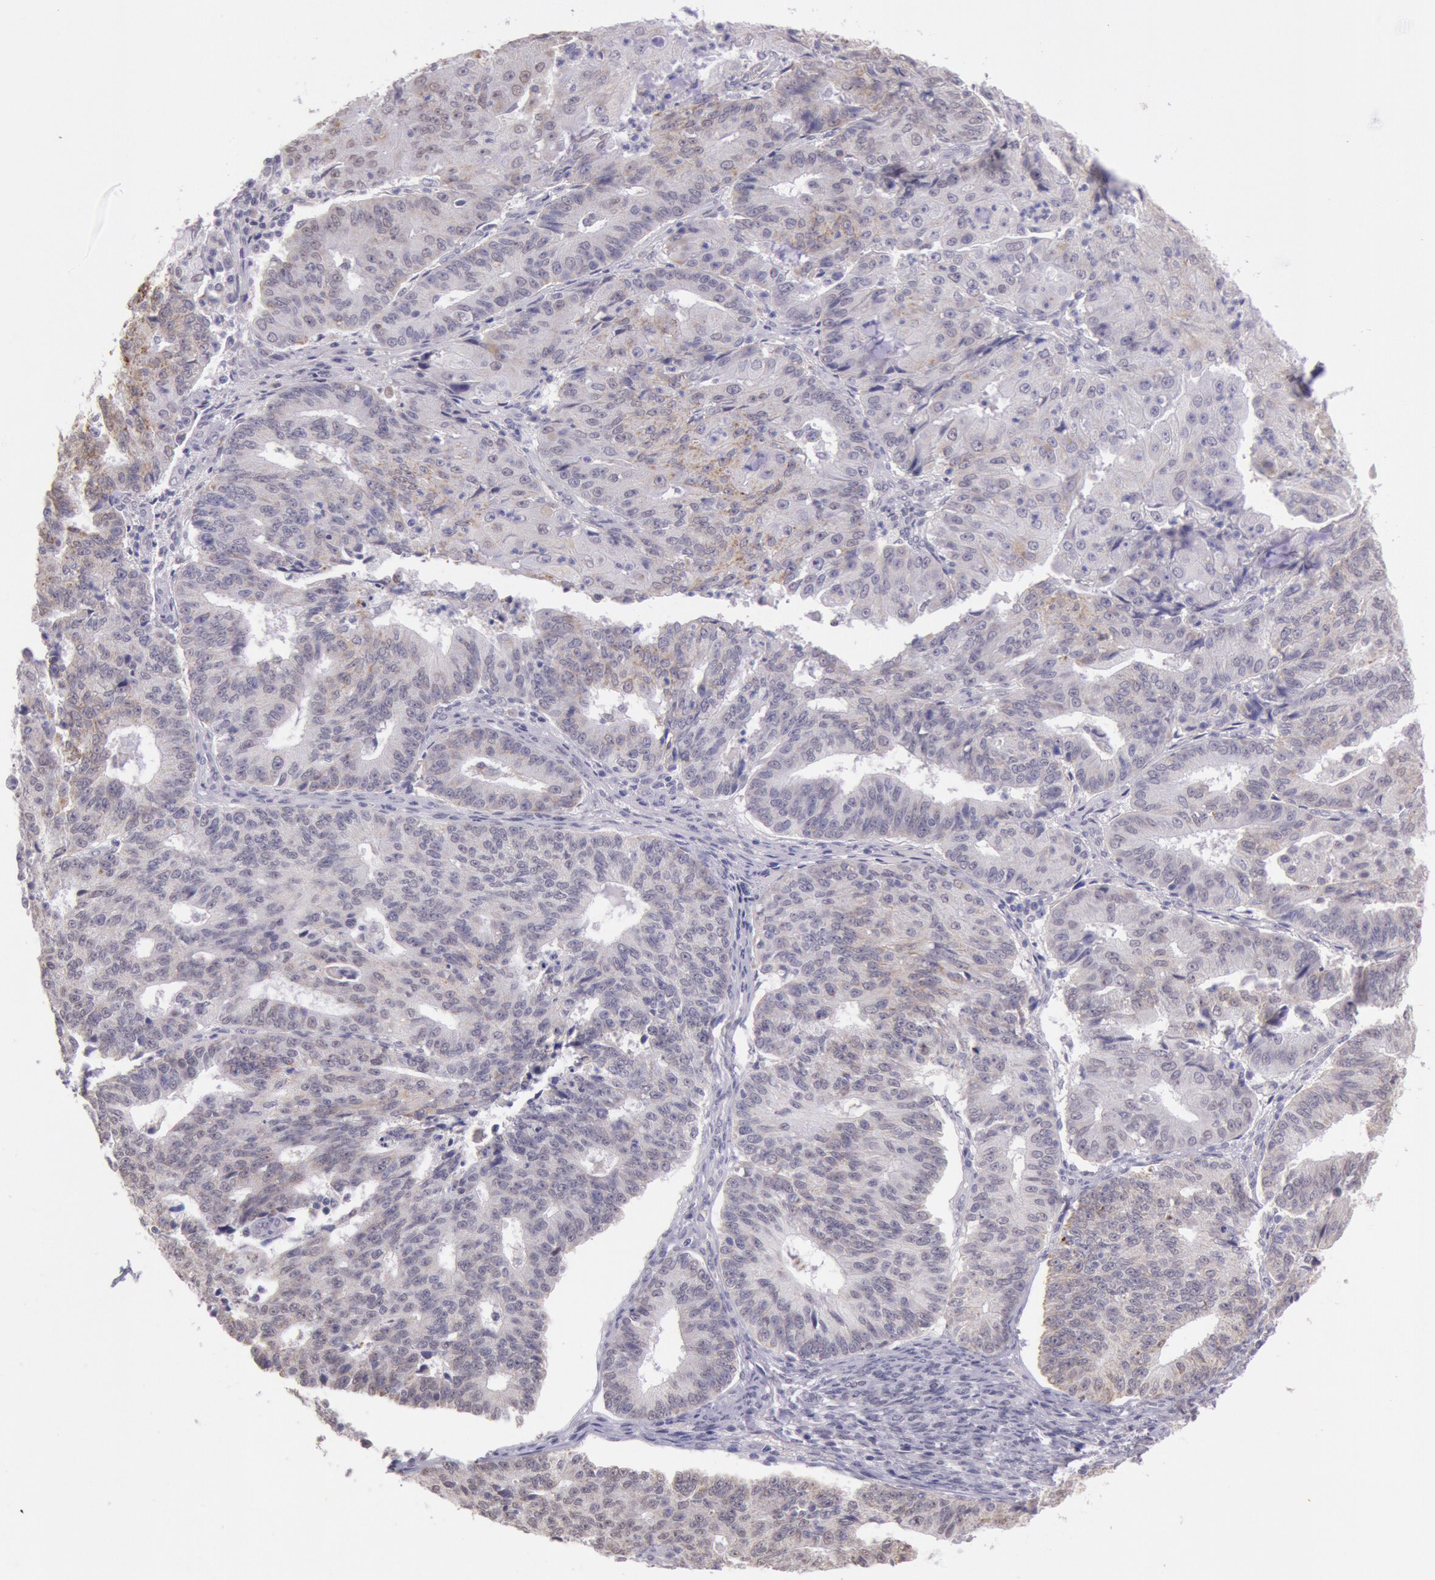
{"staining": {"intensity": "weak", "quantity": "25%-75%", "location": "cytoplasmic/membranous"}, "tissue": "endometrial cancer", "cell_type": "Tumor cells", "image_type": "cancer", "snomed": [{"axis": "morphology", "description": "Adenocarcinoma, NOS"}, {"axis": "topography", "description": "Endometrium"}], "caption": "Immunohistochemistry of human endometrial cancer shows low levels of weak cytoplasmic/membranous expression in approximately 25%-75% of tumor cells.", "gene": "FRMD6", "patient": {"sex": "female", "age": 56}}